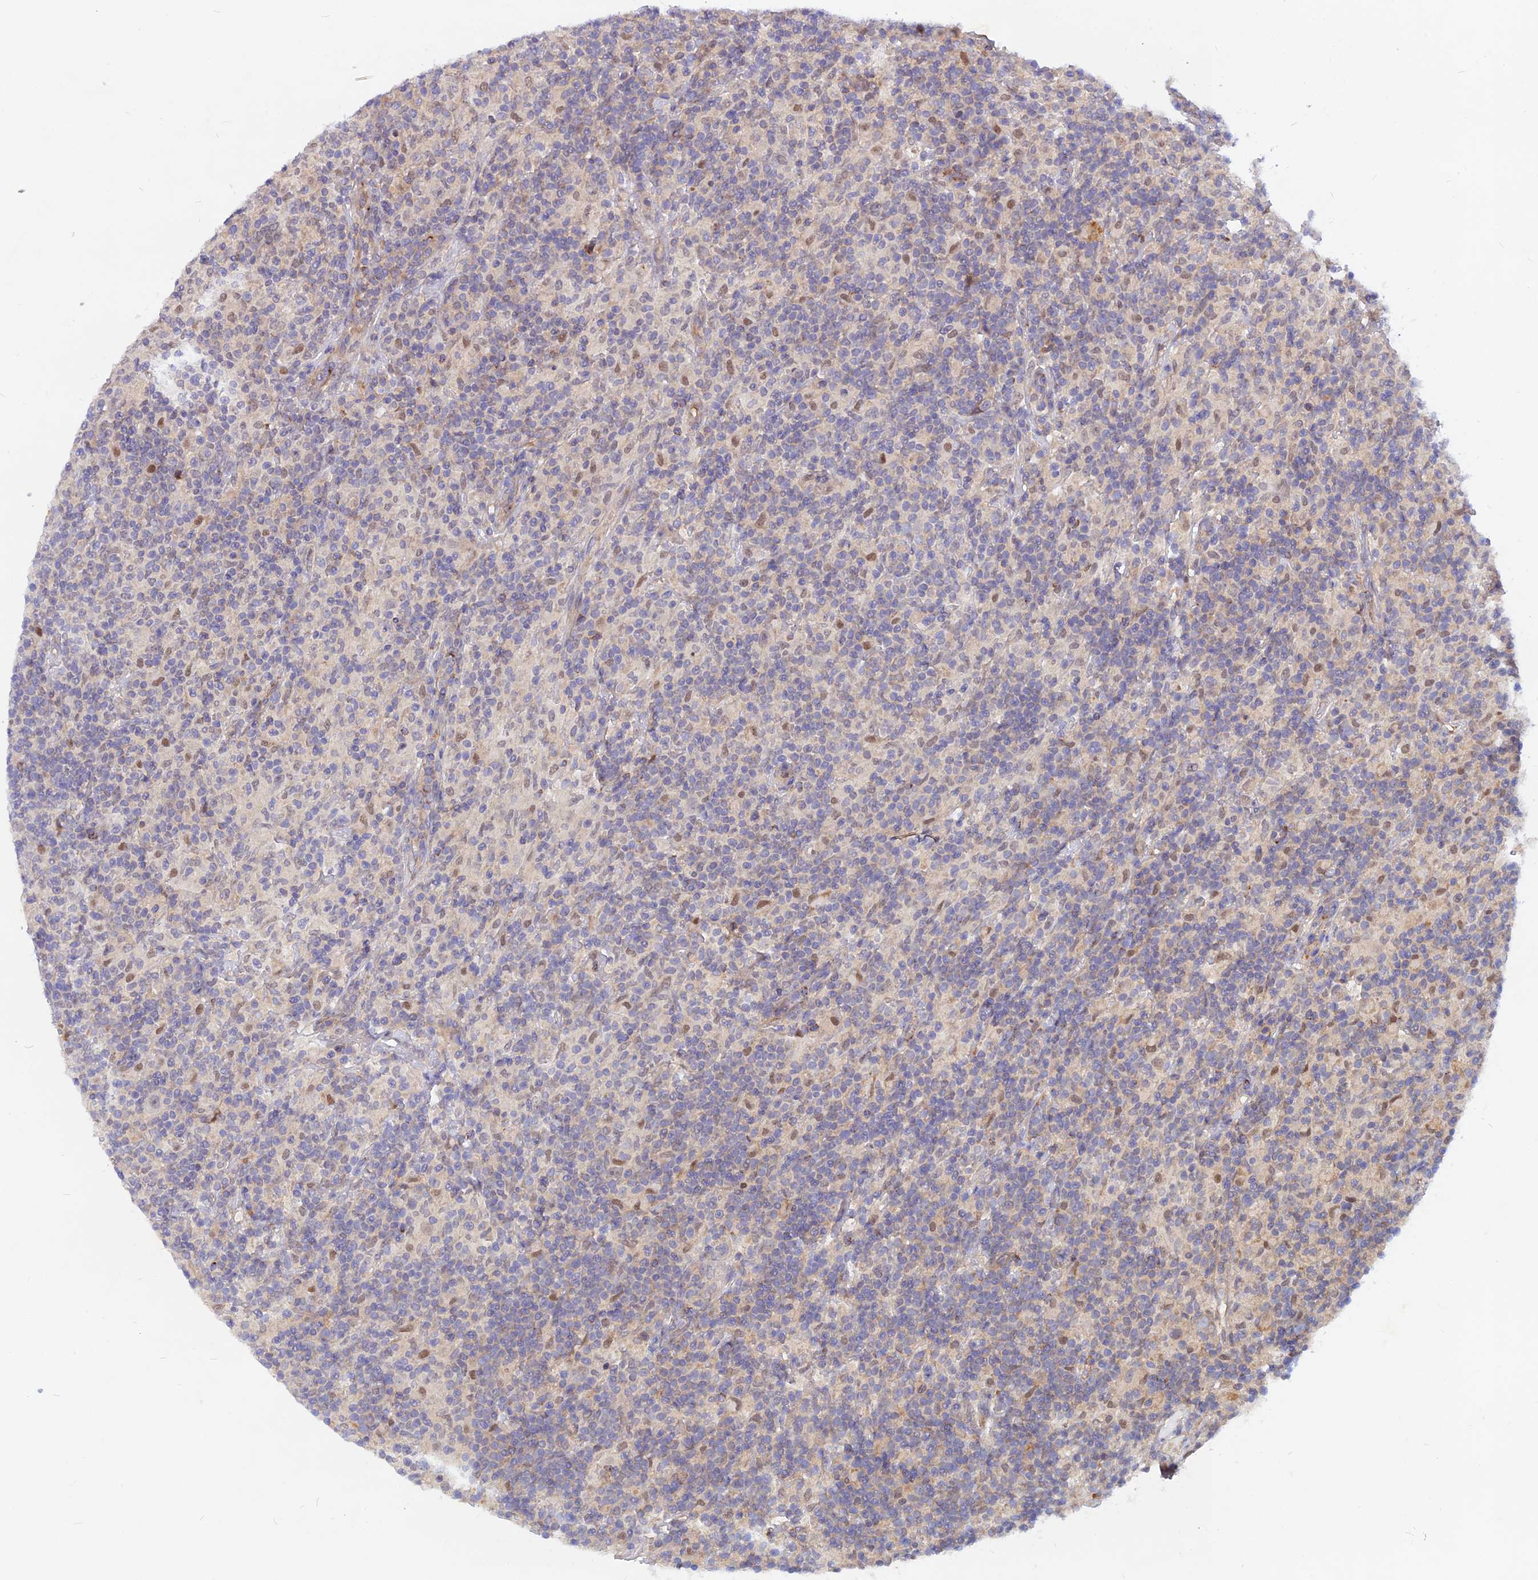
{"staining": {"intensity": "negative", "quantity": "none", "location": "none"}, "tissue": "lymphoma", "cell_type": "Tumor cells", "image_type": "cancer", "snomed": [{"axis": "morphology", "description": "Hodgkin's disease, NOS"}, {"axis": "topography", "description": "Lymph node"}], "caption": "High magnification brightfield microscopy of lymphoma stained with DAB (3,3'-diaminobenzidine) (brown) and counterstained with hematoxylin (blue): tumor cells show no significant positivity.", "gene": "DNAJC16", "patient": {"sex": "male", "age": 70}}